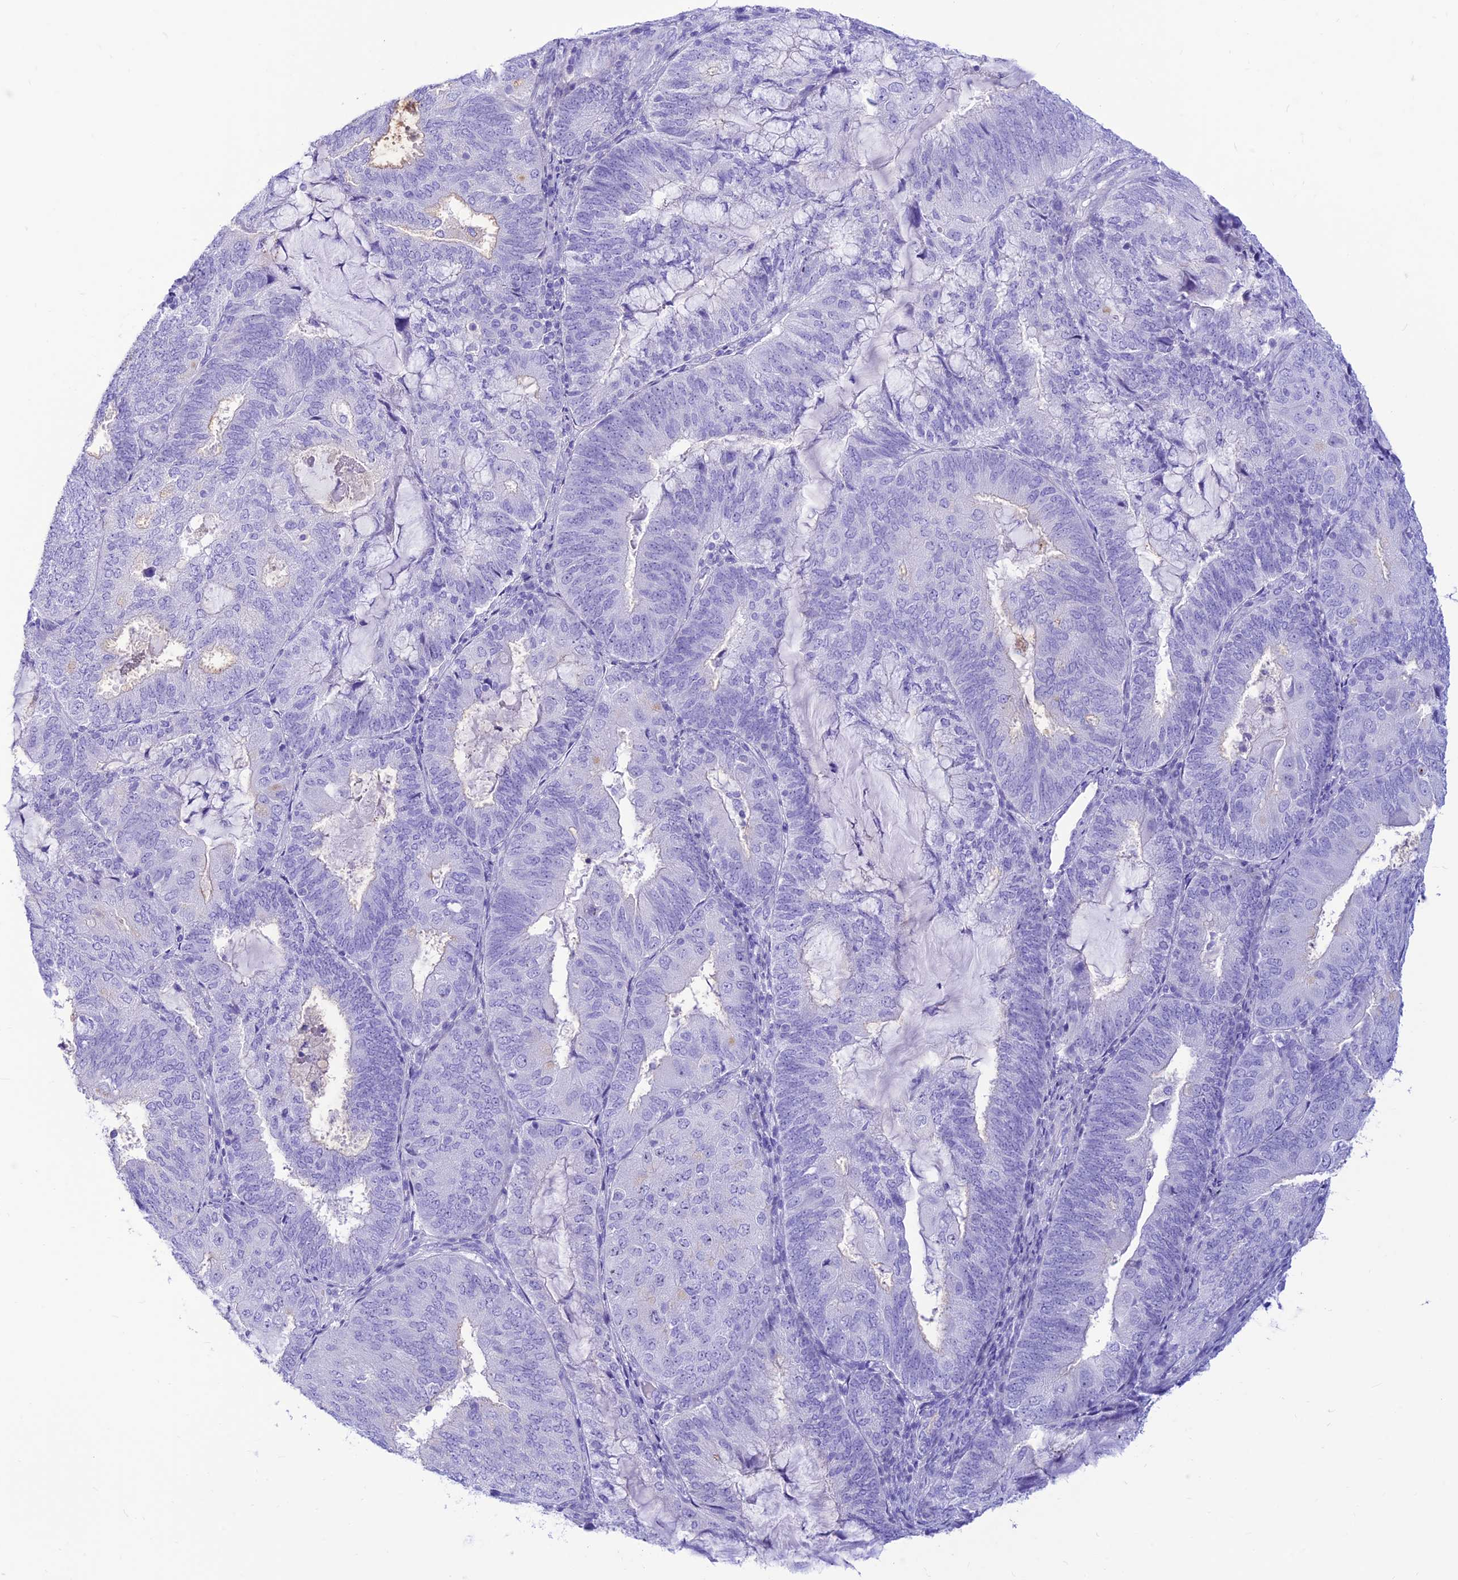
{"staining": {"intensity": "negative", "quantity": "none", "location": "none"}, "tissue": "endometrial cancer", "cell_type": "Tumor cells", "image_type": "cancer", "snomed": [{"axis": "morphology", "description": "Adenocarcinoma, NOS"}, {"axis": "topography", "description": "Endometrium"}], "caption": "DAB (3,3'-diaminobenzidine) immunohistochemical staining of human endometrial adenocarcinoma exhibits no significant positivity in tumor cells. Nuclei are stained in blue.", "gene": "PRNP", "patient": {"sex": "female", "age": 81}}